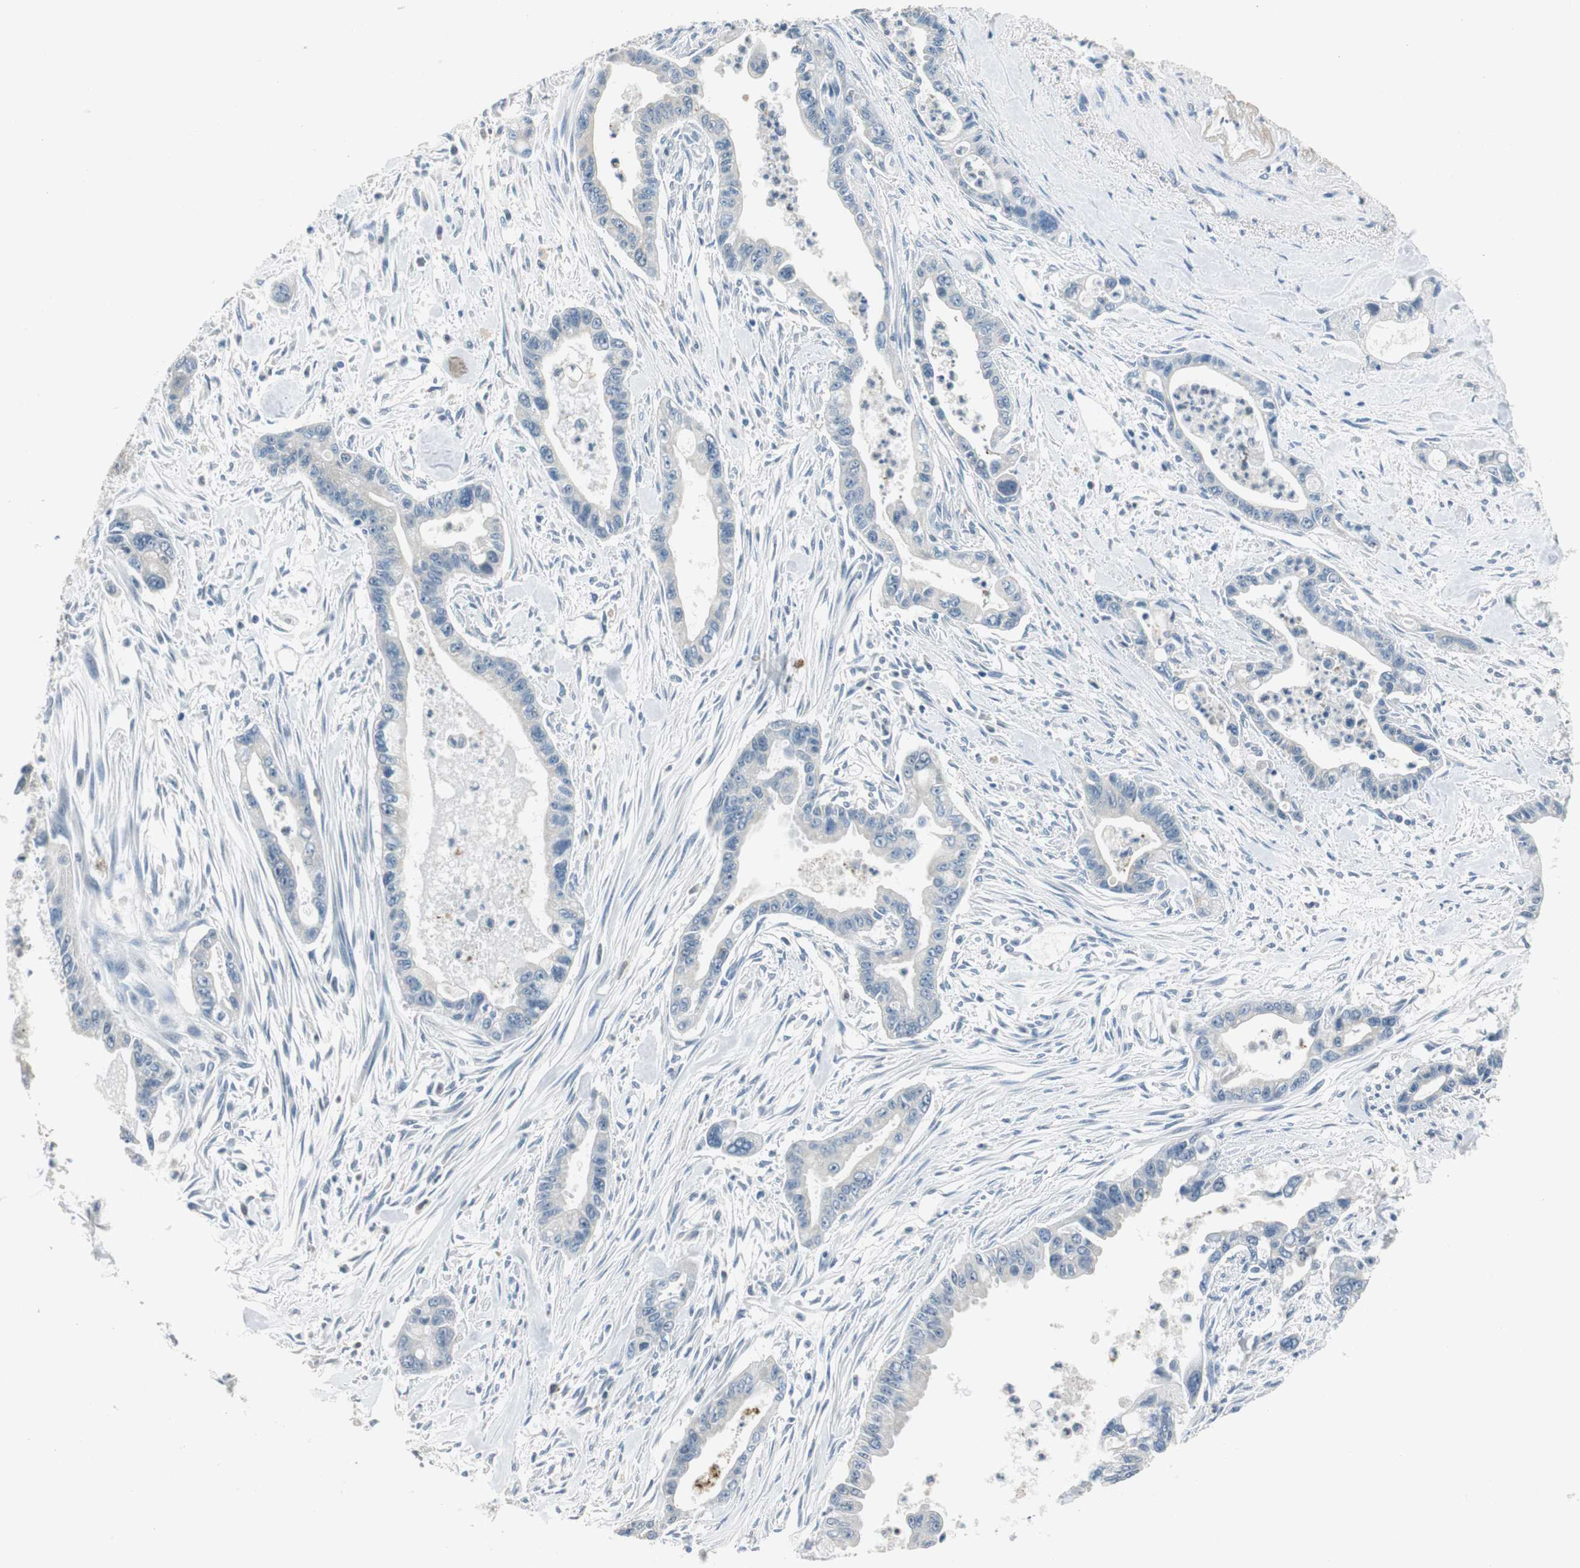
{"staining": {"intensity": "negative", "quantity": "none", "location": "none"}, "tissue": "pancreatic cancer", "cell_type": "Tumor cells", "image_type": "cancer", "snomed": [{"axis": "morphology", "description": "Adenocarcinoma, NOS"}, {"axis": "topography", "description": "Pancreas"}], "caption": "Immunohistochemical staining of human pancreatic cancer demonstrates no significant staining in tumor cells. (DAB IHC, high magnification).", "gene": "ME1", "patient": {"sex": "male", "age": 70}}